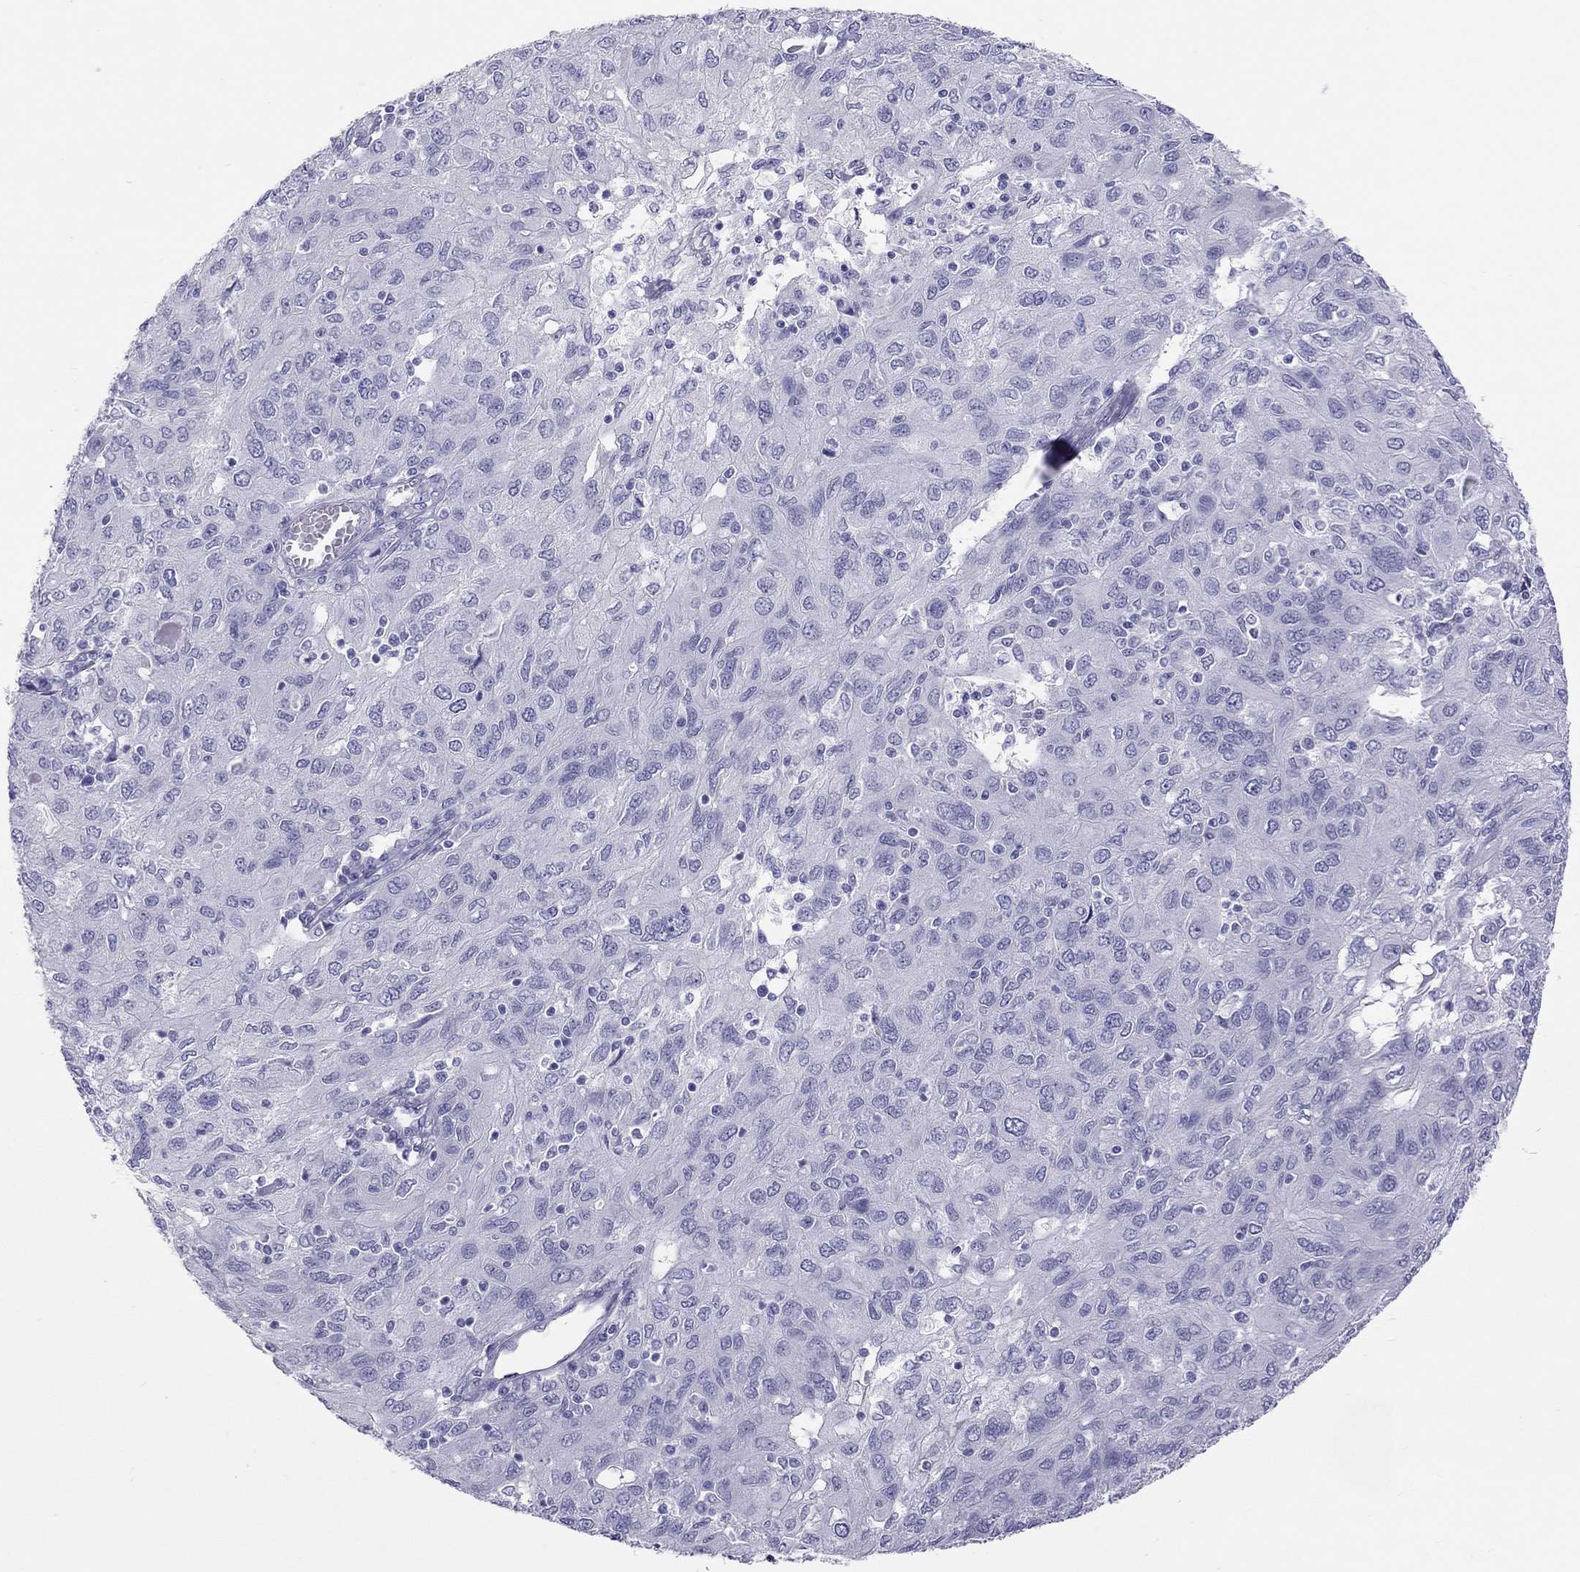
{"staining": {"intensity": "negative", "quantity": "none", "location": "none"}, "tissue": "ovarian cancer", "cell_type": "Tumor cells", "image_type": "cancer", "snomed": [{"axis": "morphology", "description": "Carcinoma, endometroid"}, {"axis": "topography", "description": "Ovary"}], "caption": "Image shows no significant protein staining in tumor cells of endometroid carcinoma (ovarian). Nuclei are stained in blue.", "gene": "PSMB11", "patient": {"sex": "female", "age": 50}}